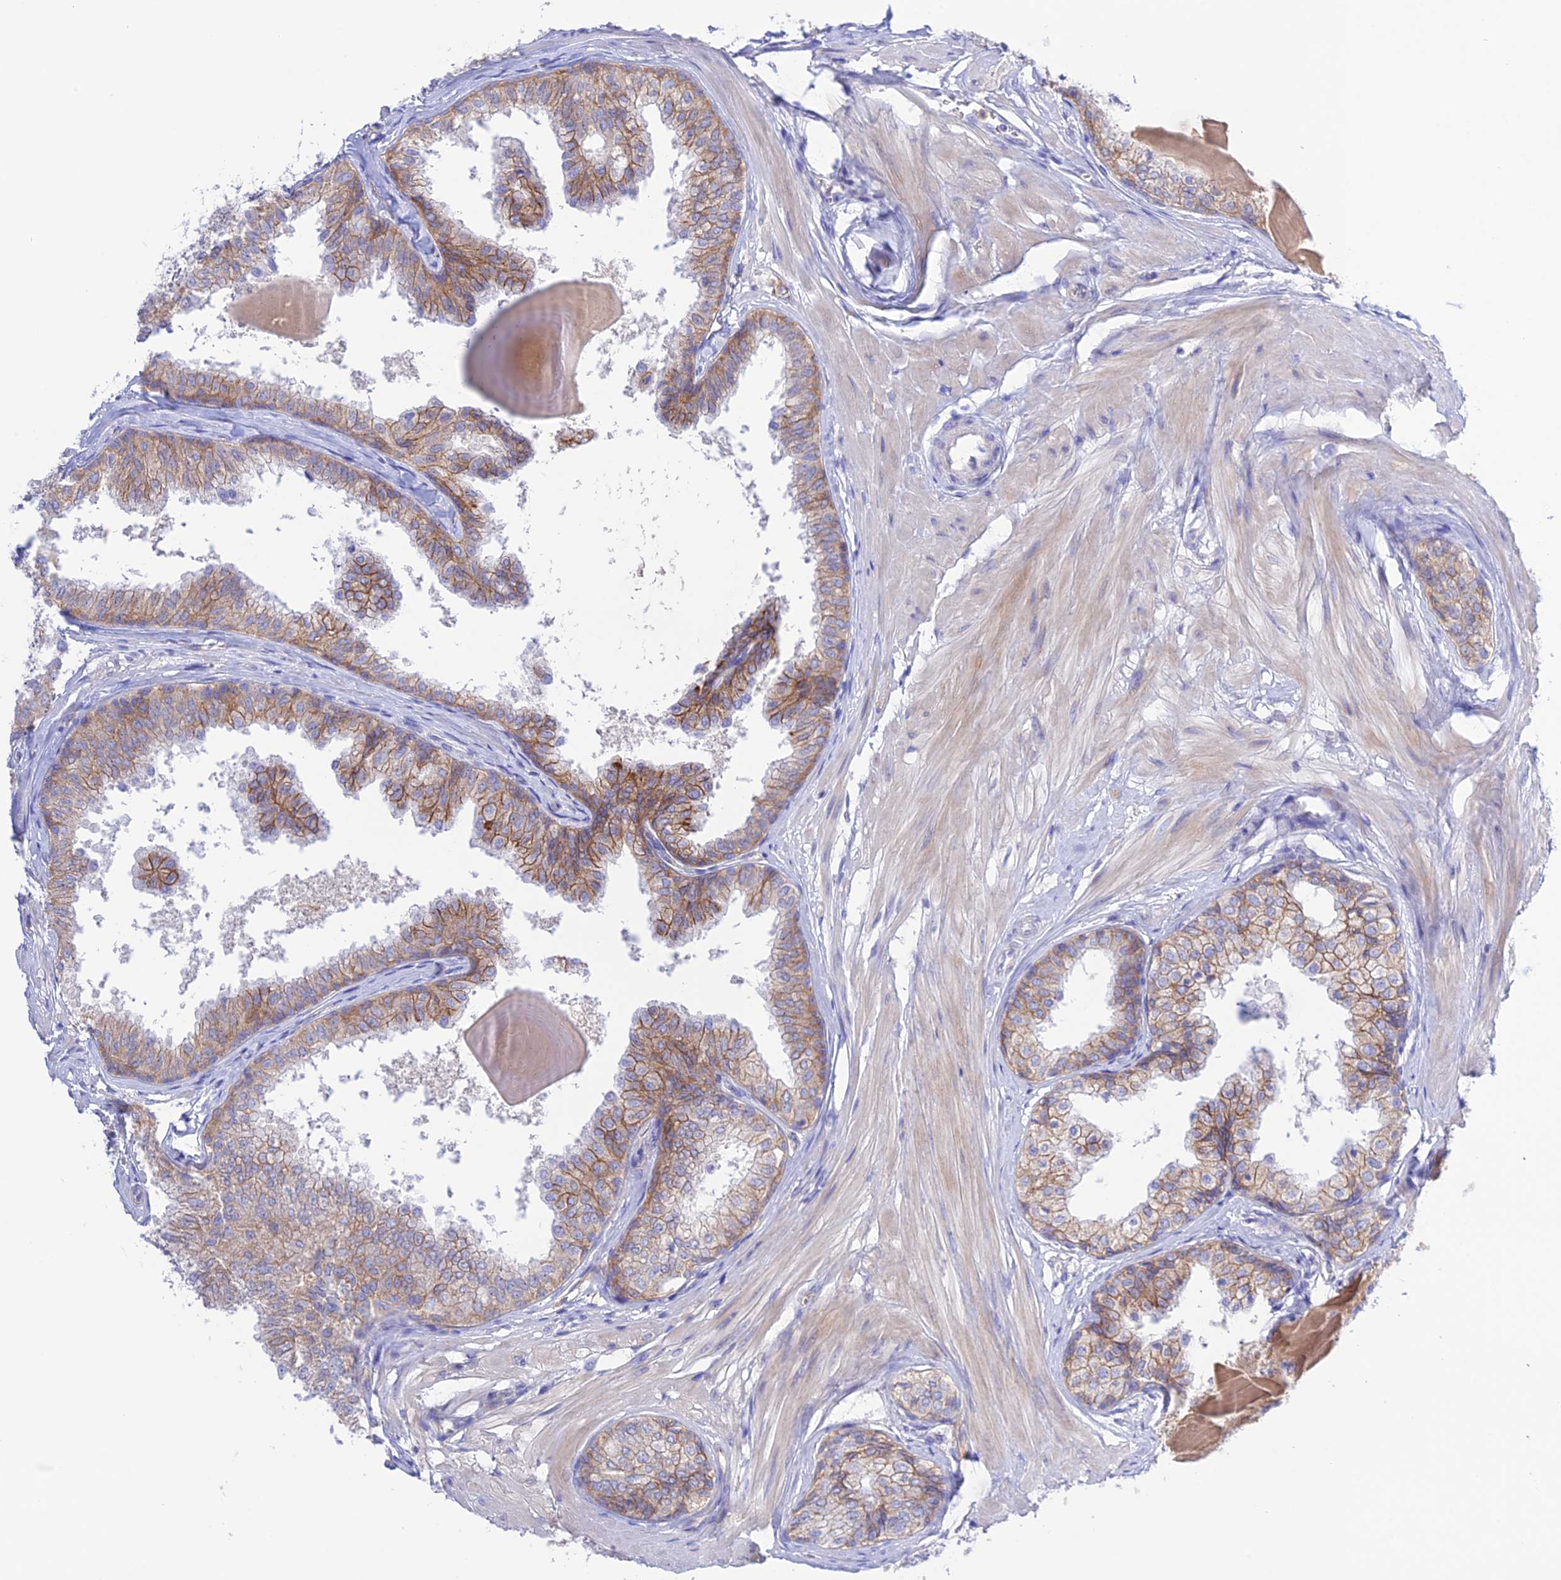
{"staining": {"intensity": "moderate", "quantity": "25%-75%", "location": "cytoplasmic/membranous"}, "tissue": "prostate", "cell_type": "Glandular cells", "image_type": "normal", "snomed": [{"axis": "morphology", "description": "Normal tissue, NOS"}, {"axis": "topography", "description": "Prostate"}], "caption": "DAB immunohistochemical staining of benign human prostate exhibits moderate cytoplasmic/membranous protein staining in about 25%-75% of glandular cells. (DAB (3,3'-diaminobenzidine) IHC, brown staining for protein, blue staining for nuclei).", "gene": "CHSY3", "patient": {"sex": "male", "age": 48}}